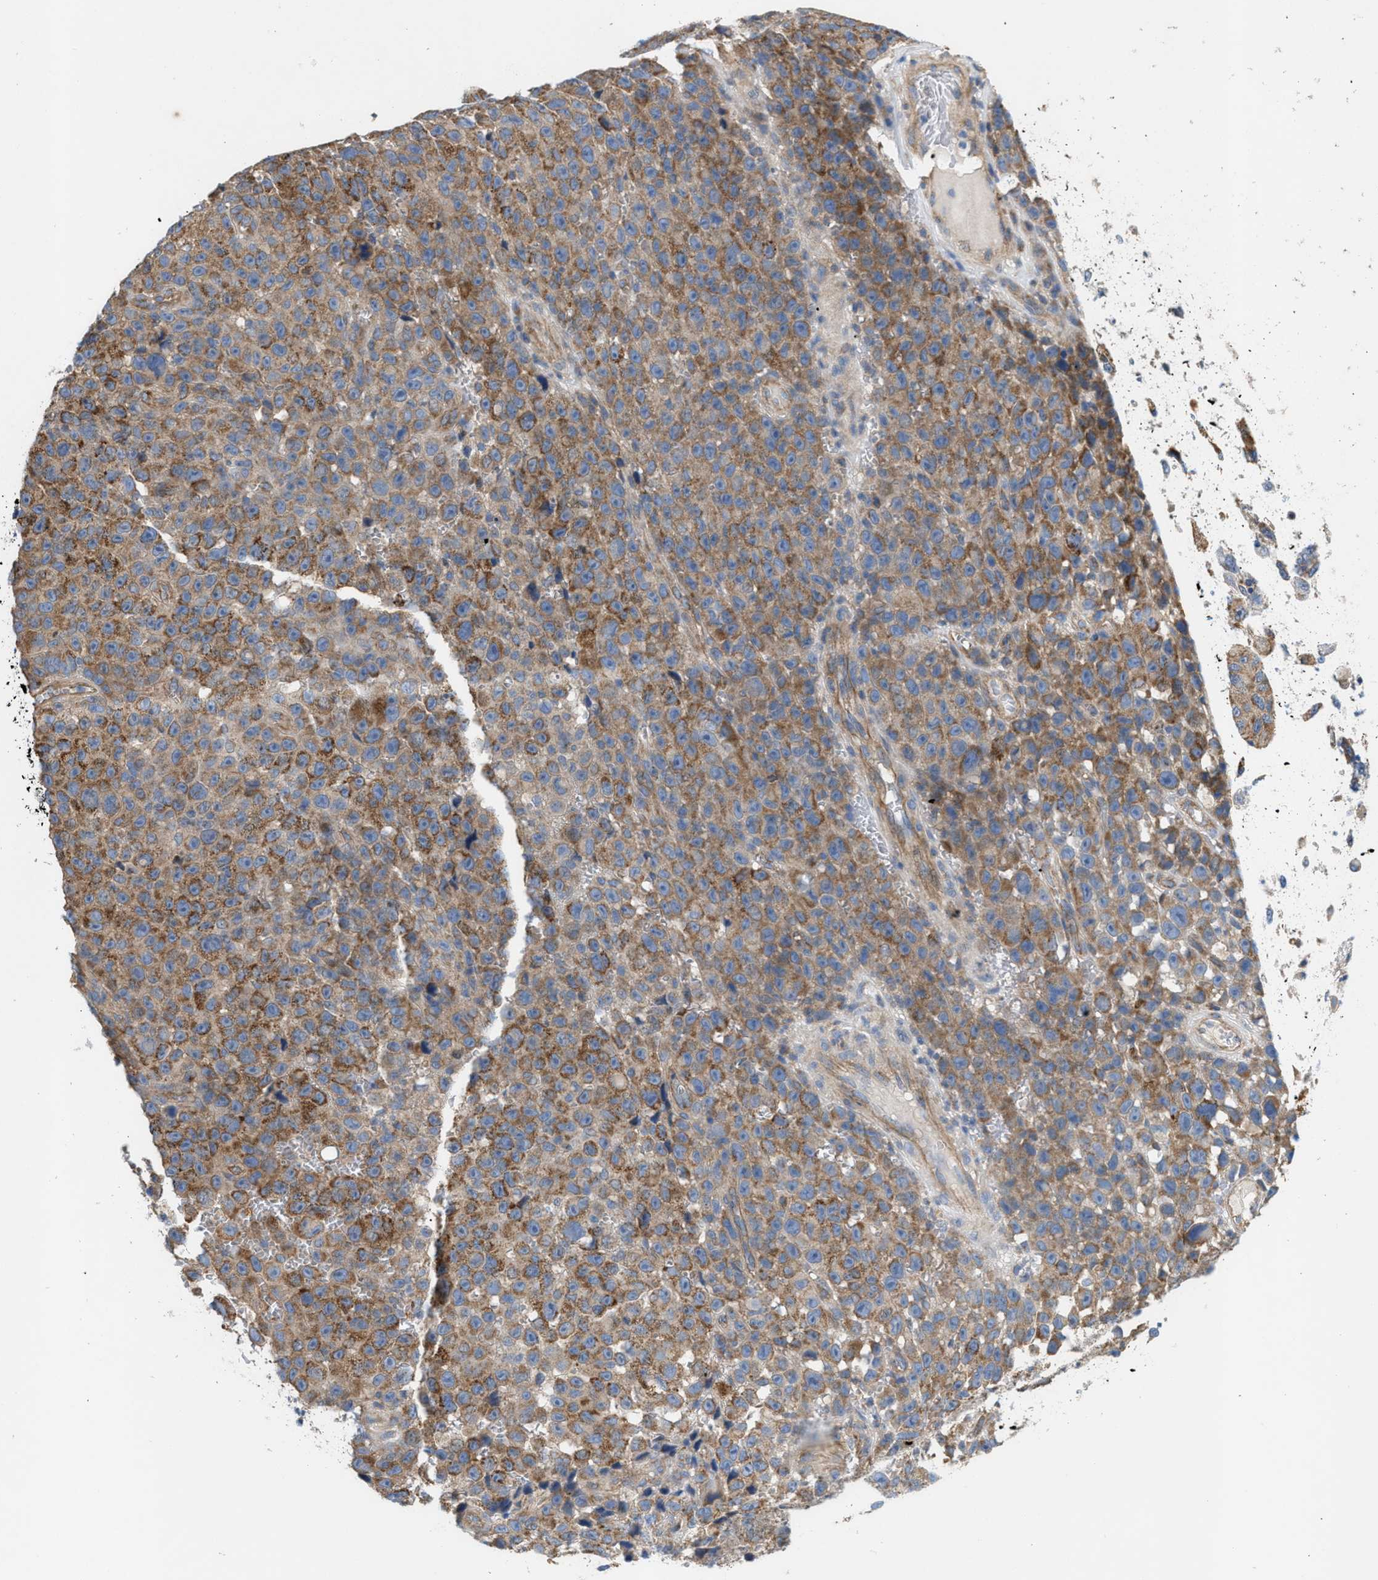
{"staining": {"intensity": "moderate", "quantity": "25%-75%", "location": "cytoplasmic/membranous"}, "tissue": "skin cancer", "cell_type": "Tumor cells", "image_type": "cancer", "snomed": [{"axis": "morphology", "description": "Squamous cell carcinoma, NOS"}, {"axis": "topography", "description": "Skin"}], "caption": "Skin cancer stained for a protein reveals moderate cytoplasmic/membranous positivity in tumor cells.", "gene": "OXSM", "patient": {"sex": "female", "age": 44}}